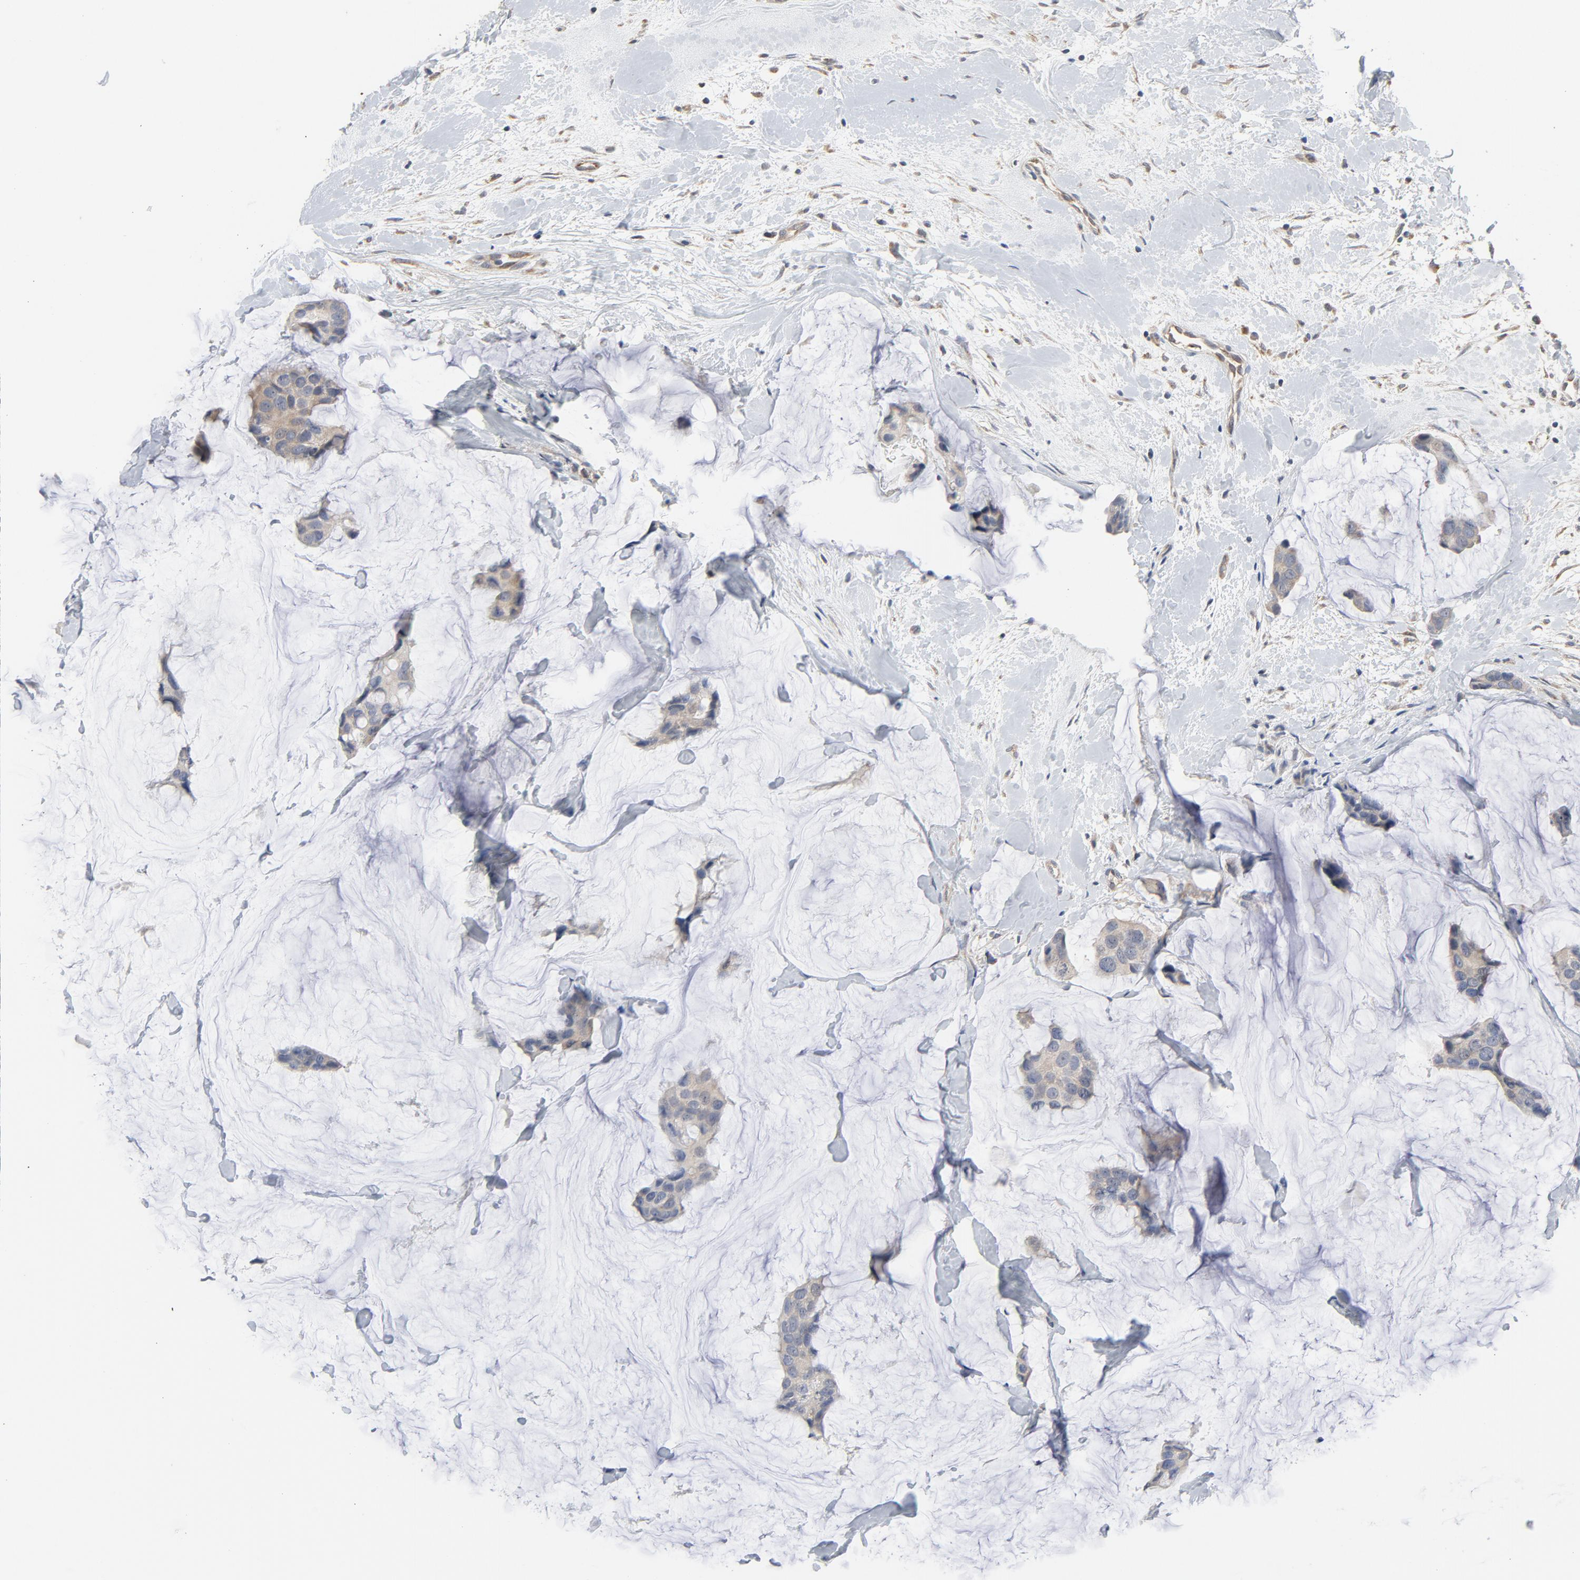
{"staining": {"intensity": "moderate", "quantity": "25%-75%", "location": "cytoplasmic/membranous"}, "tissue": "breast cancer", "cell_type": "Tumor cells", "image_type": "cancer", "snomed": [{"axis": "morphology", "description": "Normal tissue, NOS"}, {"axis": "morphology", "description": "Duct carcinoma"}, {"axis": "topography", "description": "Breast"}], "caption": "Immunohistochemistry (IHC) (DAB (3,3'-diaminobenzidine)) staining of human breast cancer shows moderate cytoplasmic/membranous protein positivity in approximately 25%-75% of tumor cells.", "gene": "C14orf119", "patient": {"sex": "female", "age": 50}}